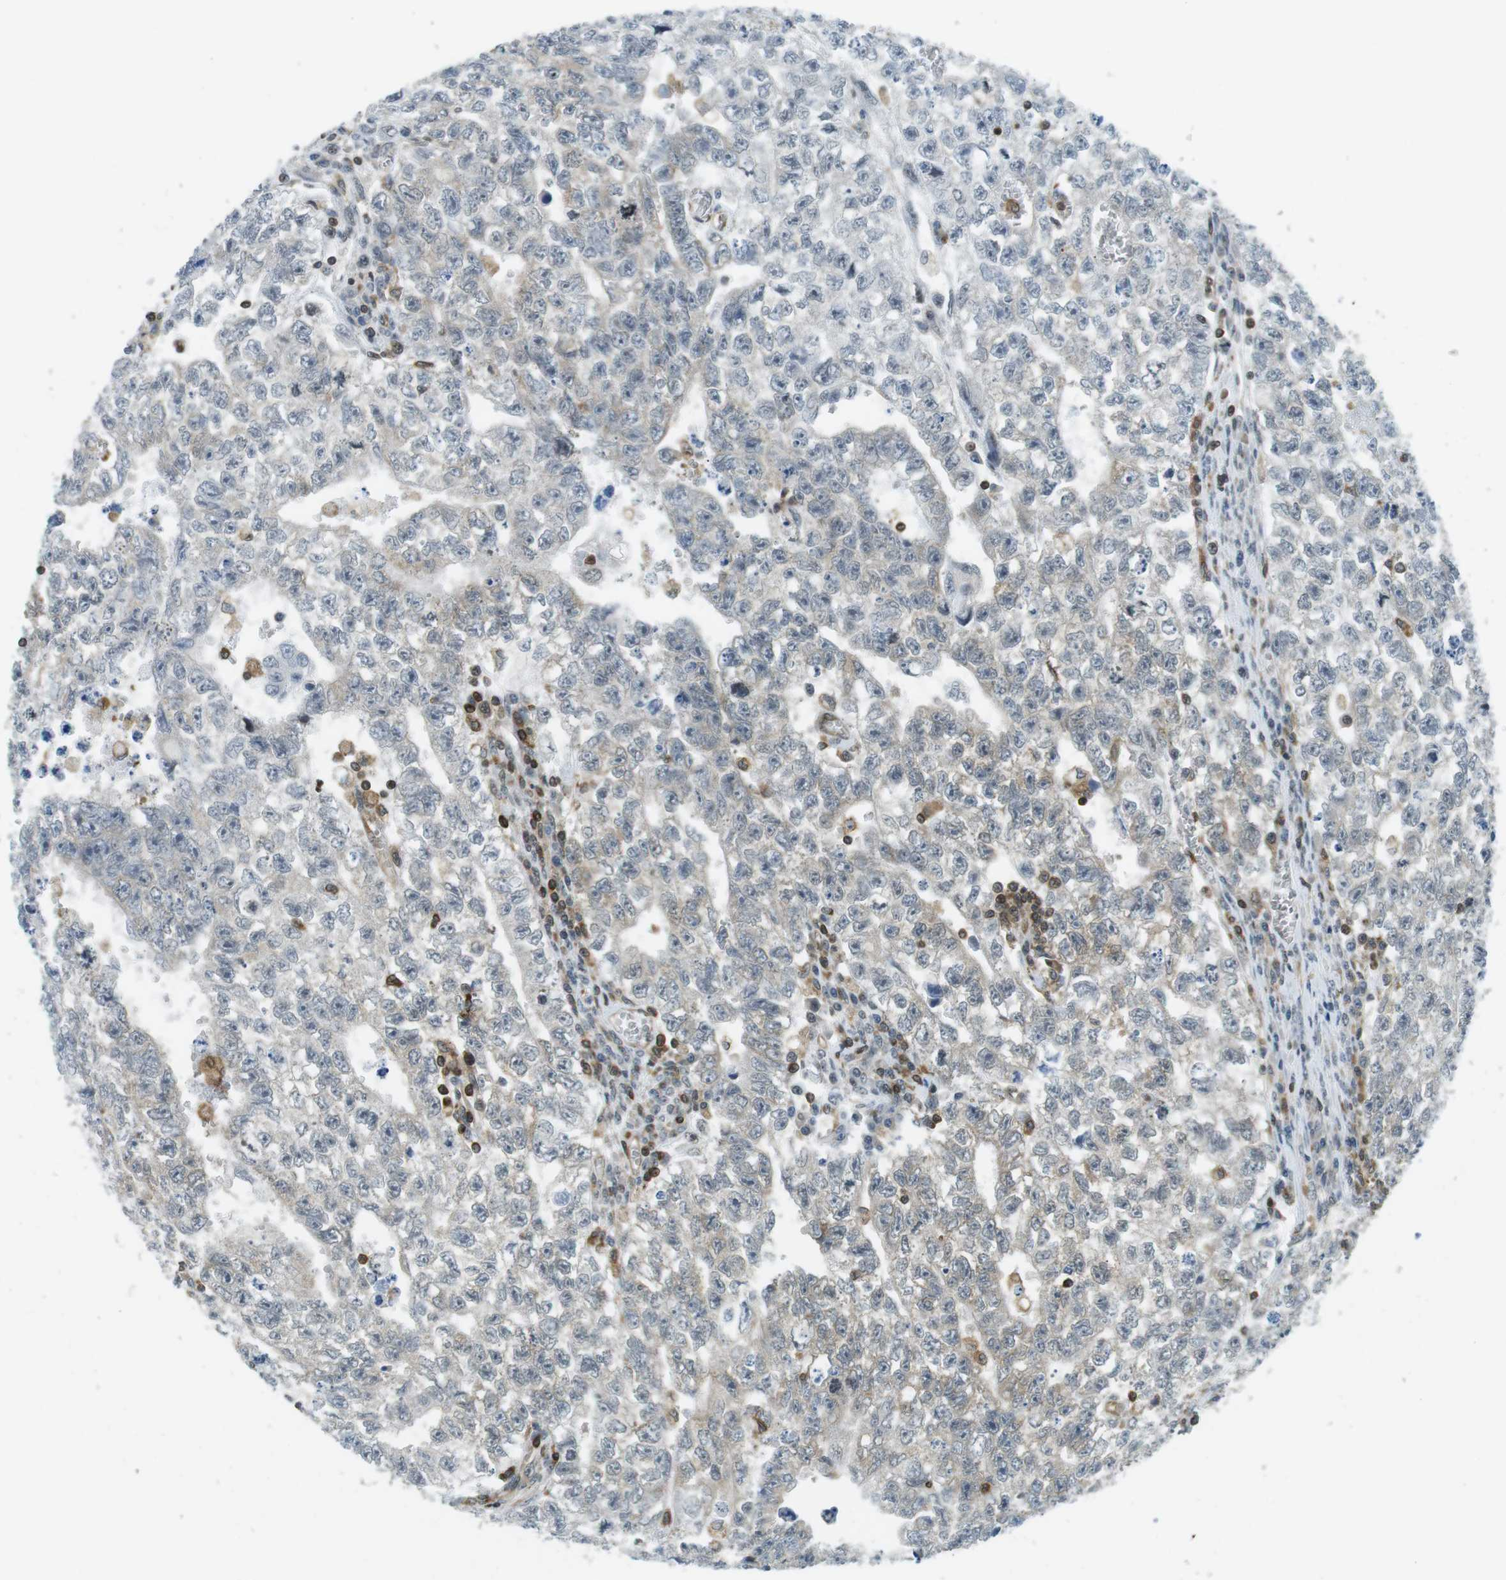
{"staining": {"intensity": "negative", "quantity": "none", "location": "none"}, "tissue": "testis cancer", "cell_type": "Tumor cells", "image_type": "cancer", "snomed": [{"axis": "morphology", "description": "Seminoma, NOS"}, {"axis": "morphology", "description": "Carcinoma, Embryonal, NOS"}, {"axis": "topography", "description": "Testis"}], "caption": "A histopathology image of testis cancer (seminoma) stained for a protein shows no brown staining in tumor cells. (DAB immunohistochemistry visualized using brightfield microscopy, high magnification).", "gene": "STK10", "patient": {"sex": "male", "age": 38}}